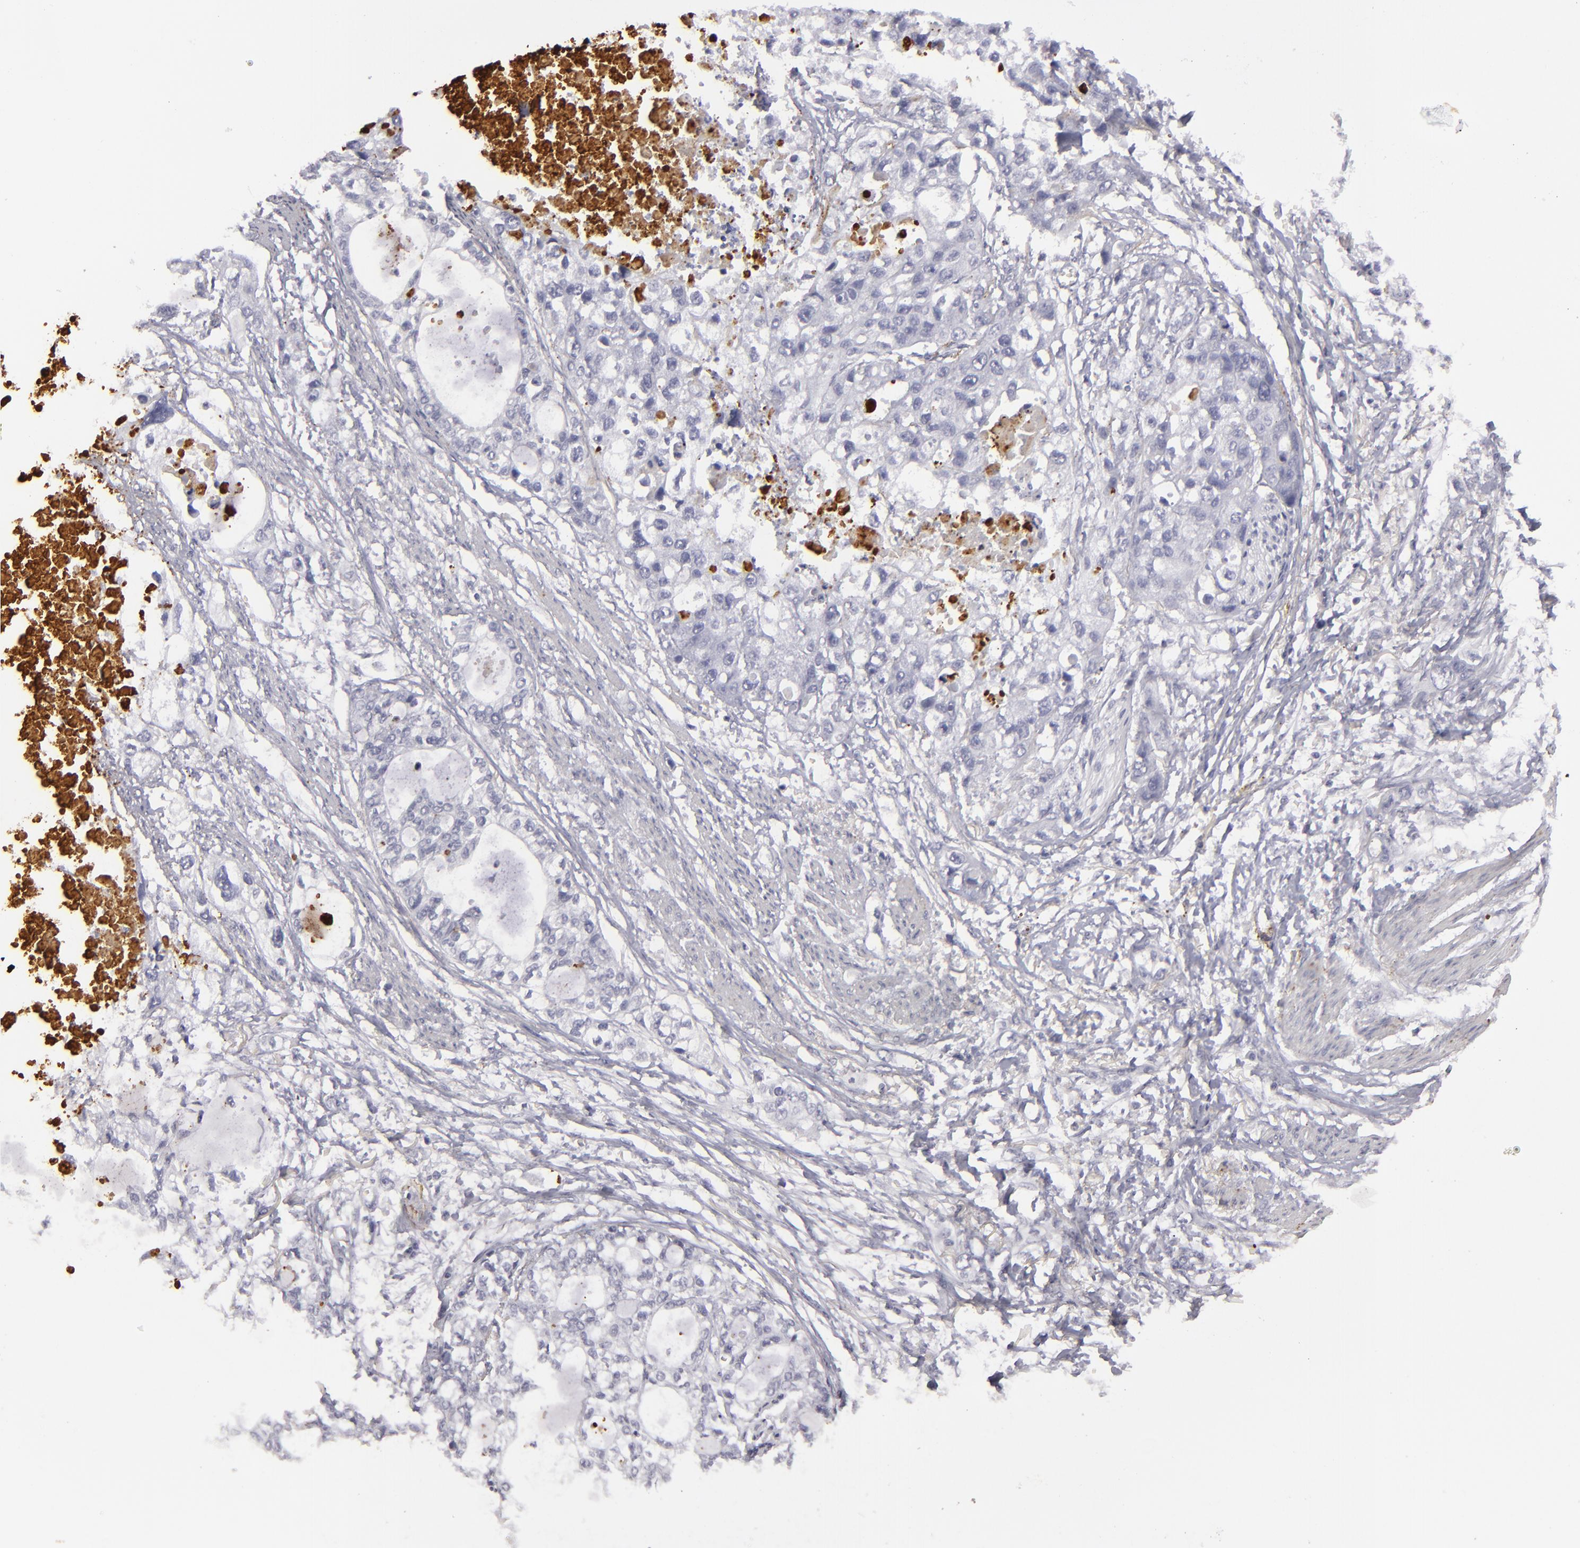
{"staining": {"intensity": "negative", "quantity": "none", "location": "none"}, "tissue": "stomach cancer", "cell_type": "Tumor cells", "image_type": "cancer", "snomed": [{"axis": "morphology", "description": "Adenocarcinoma, NOS"}, {"axis": "topography", "description": "Stomach, upper"}], "caption": "Immunohistochemistry micrograph of adenocarcinoma (stomach) stained for a protein (brown), which exhibits no expression in tumor cells. (DAB IHC visualized using brightfield microscopy, high magnification).", "gene": "C9", "patient": {"sex": "female", "age": 52}}